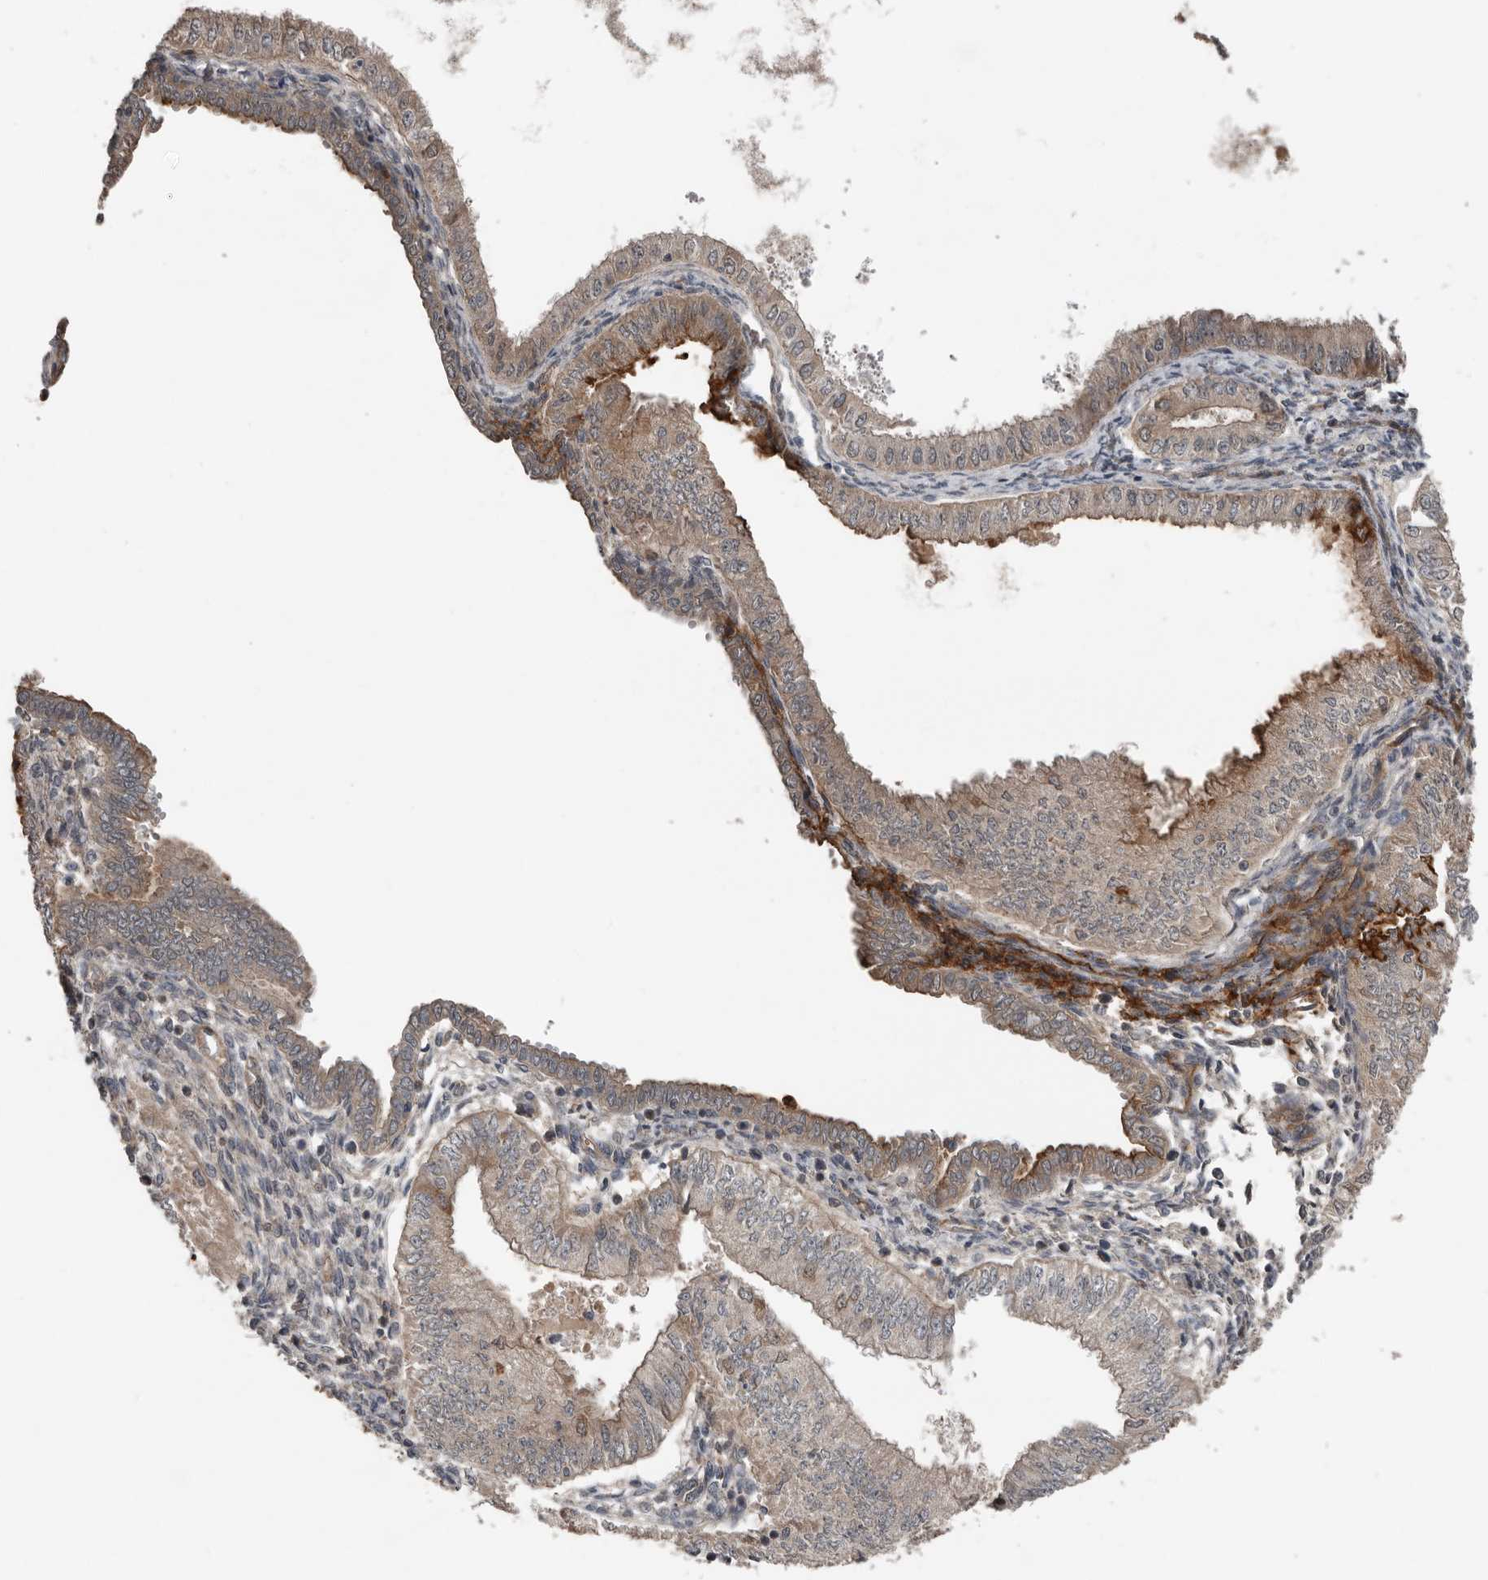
{"staining": {"intensity": "weak", "quantity": "25%-75%", "location": "cytoplasmic/membranous"}, "tissue": "endometrial cancer", "cell_type": "Tumor cells", "image_type": "cancer", "snomed": [{"axis": "morphology", "description": "Normal tissue, NOS"}, {"axis": "morphology", "description": "Adenocarcinoma, NOS"}, {"axis": "topography", "description": "Endometrium"}], "caption": "Immunohistochemistry (IHC) image of adenocarcinoma (endometrial) stained for a protein (brown), which exhibits low levels of weak cytoplasmic/membranous positivity in about 25%-75% of tumor cells.", "gene": "DNAJB4", "patient": {"sex": "female", "age": 53}}